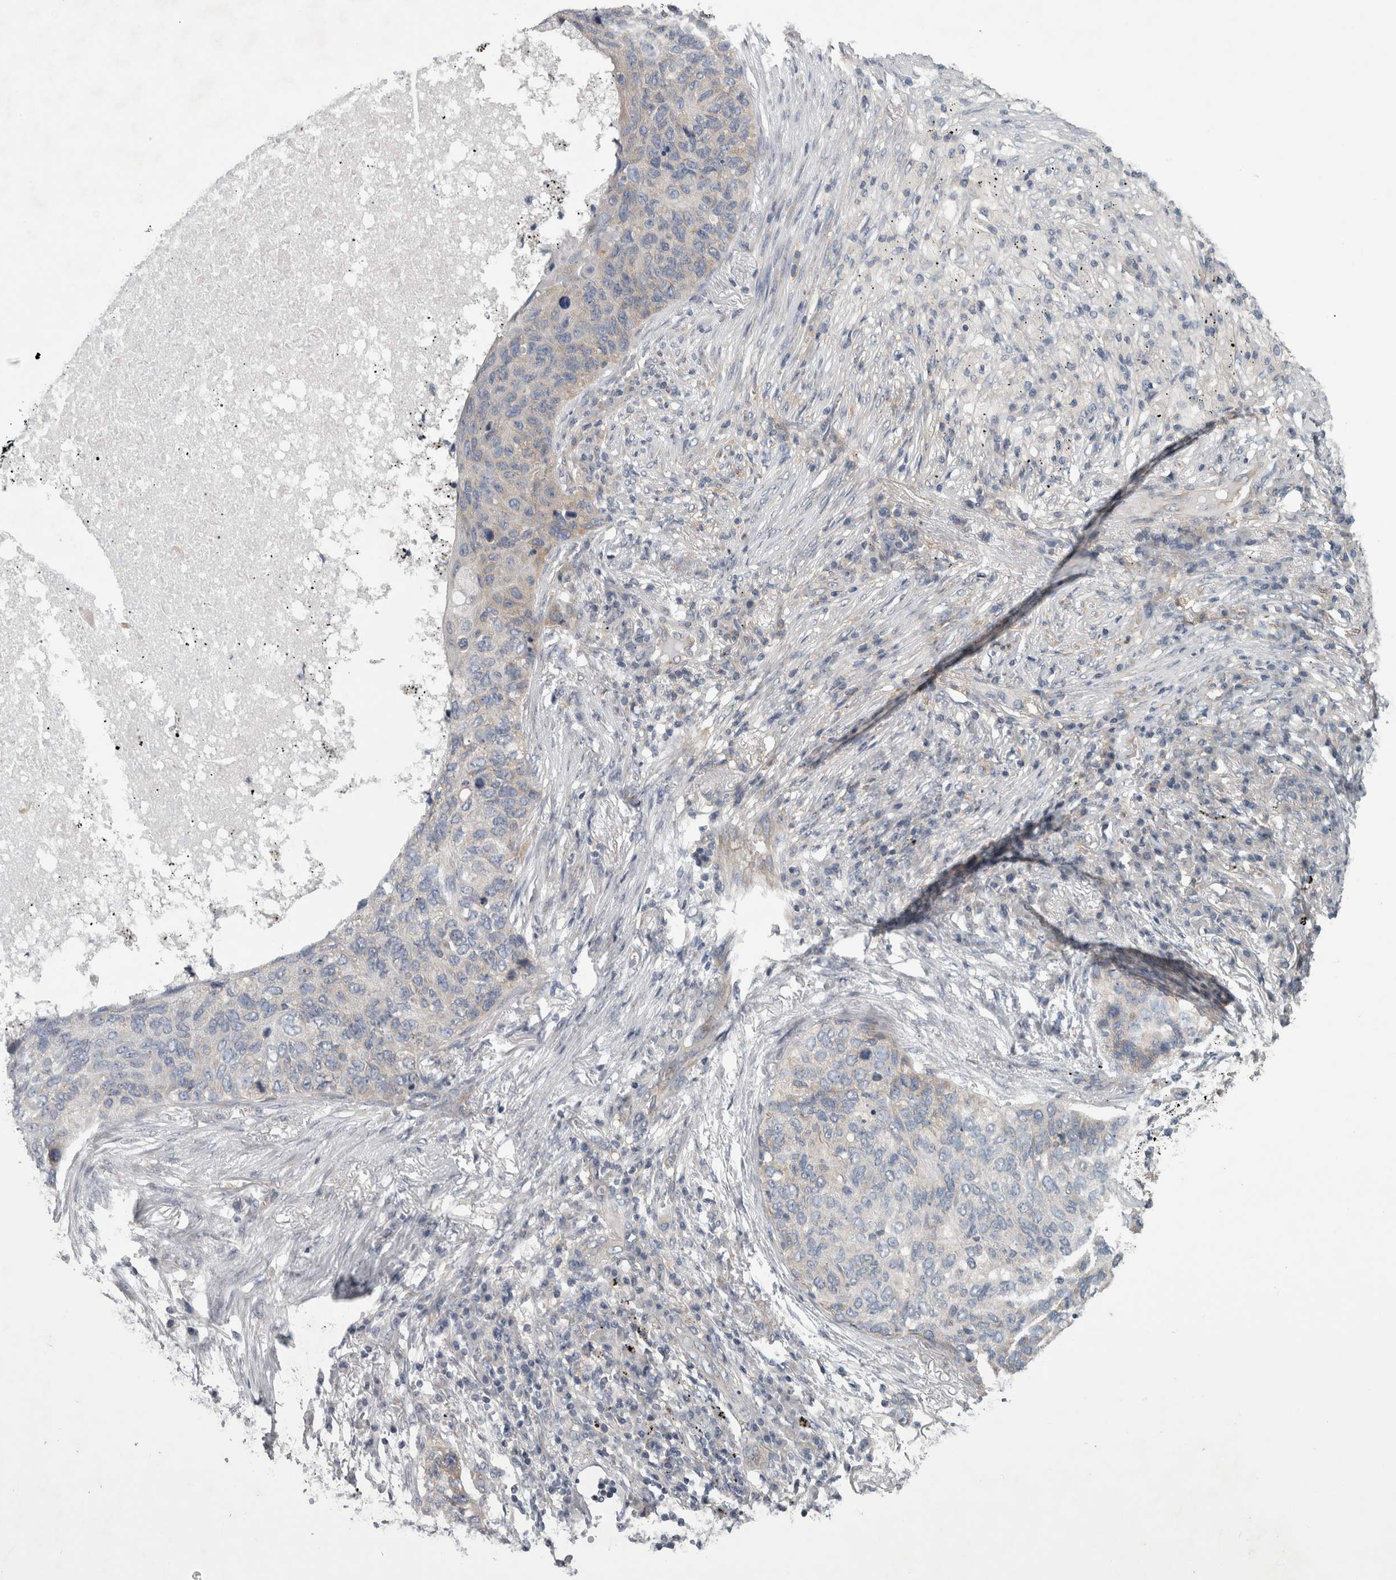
{"staining": {"intensity": "negative", "quantity": "none", "location": "none"}, "tissue": "lung cancer", "cell_type": "Tumor cells", "image_type": "cancer", "snomed": [{"axis": "morphology", "description": "Squamous cell carcinoma, NOS"}, {"axis": "topography", "description": "Lung"}], "caption": "A micrograph of squamous cell carcinoma (lung) stained for a protein demonstrates no brown staining in tumor cells.", "gene": "PRRC2C", "patient": {"sex": "female", "age": 63}}